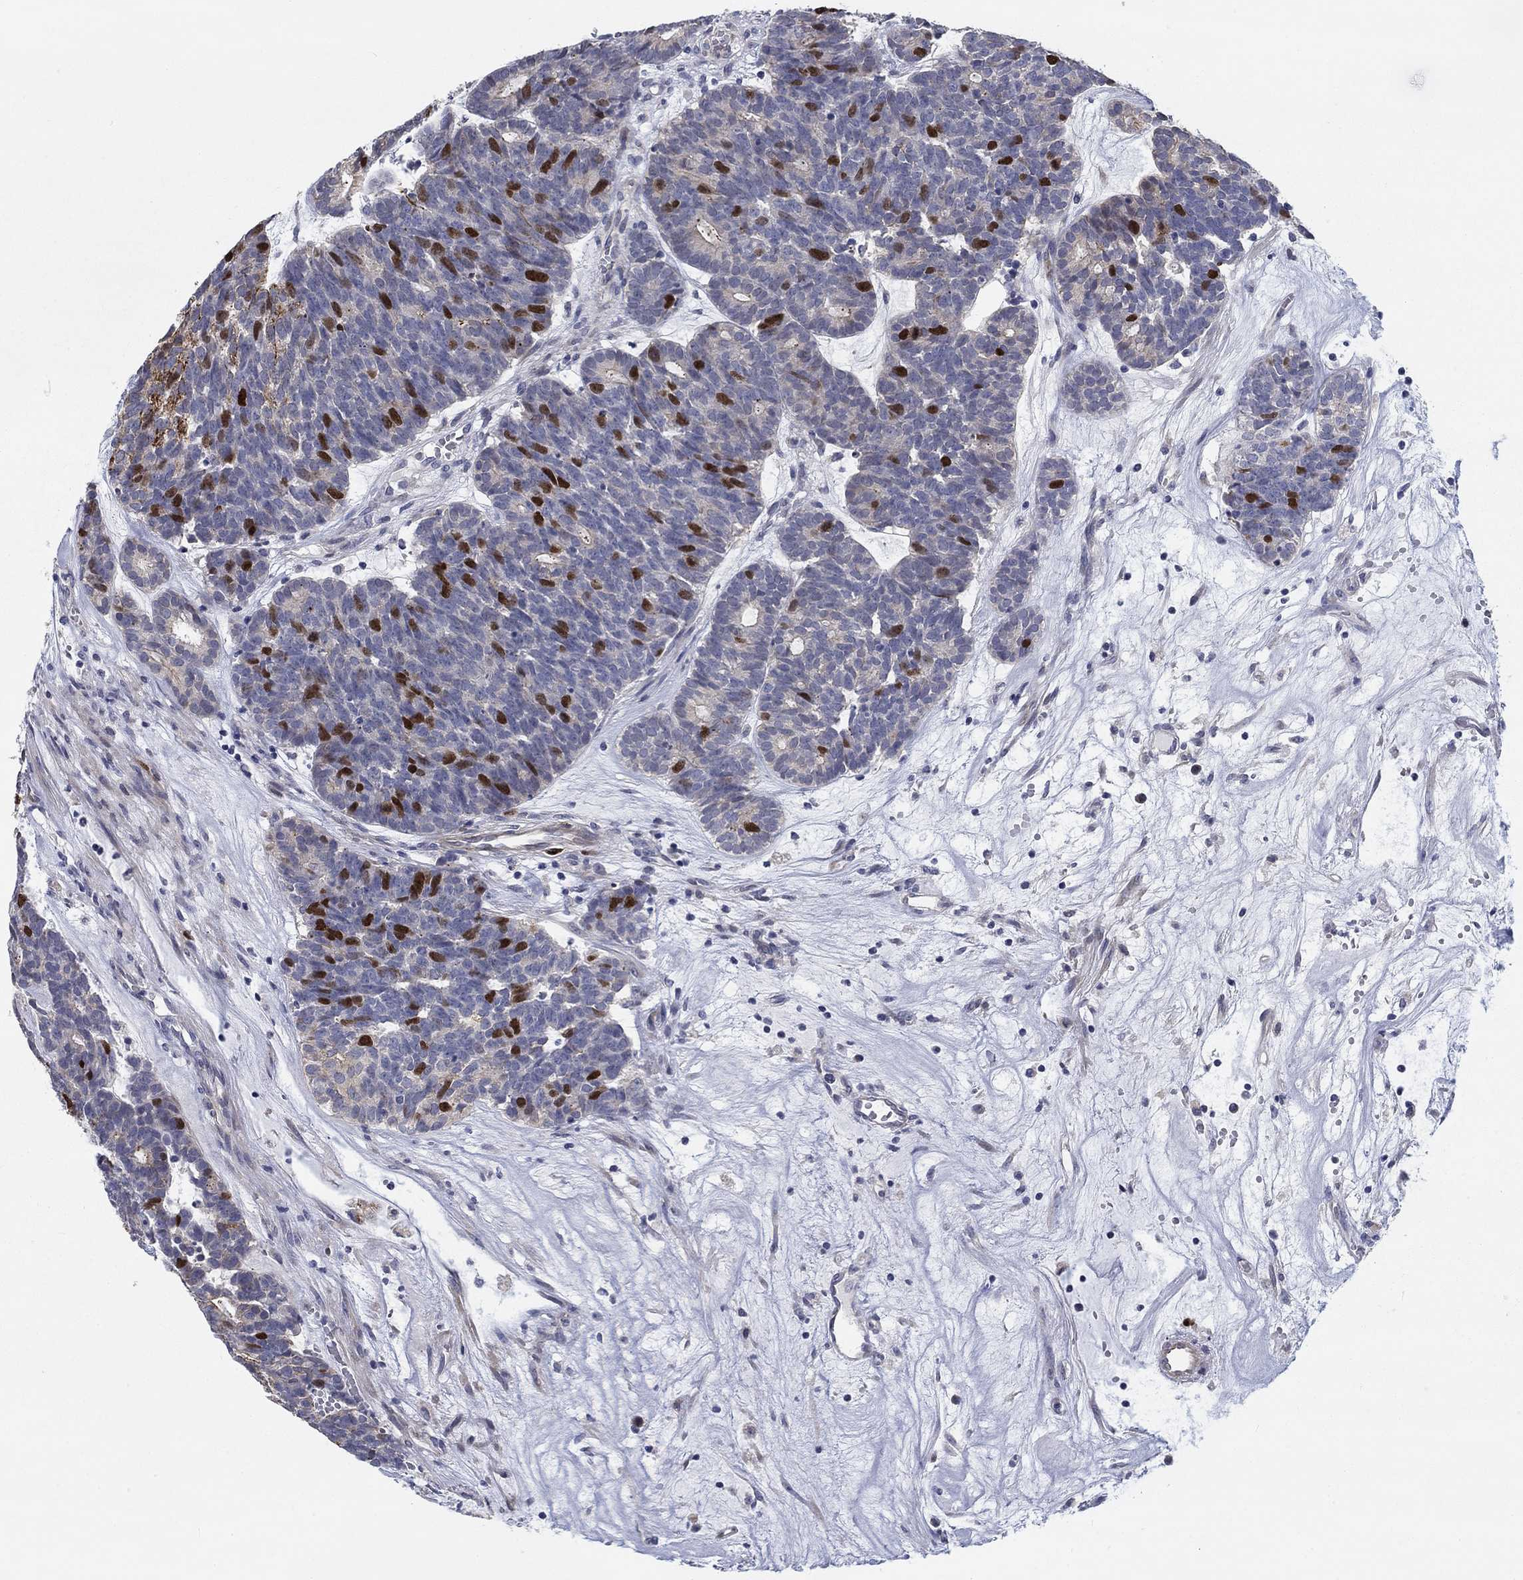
{"staining": {"intensity": "strong", "quantity": "<25%", "location": "nuclear"}, "tissue": "head and neck cancer", "cell_type": "Tumor cells", "image_type": "cancer", "snomed": [{"axis": "morphology", "description": "Adenocarcinoma, NOS"}, {"axis": "topography", "description": "Head-Neck"}], "caption": "This photomicrograph exhibits immunohistochemistry (IHC) staining of adenocarcinoma (head and neck), with medium strong nuclear expression in about <25% of tumor cells.", "gene": "PRC1", "patient": {"sex": "female", "age": 81}}